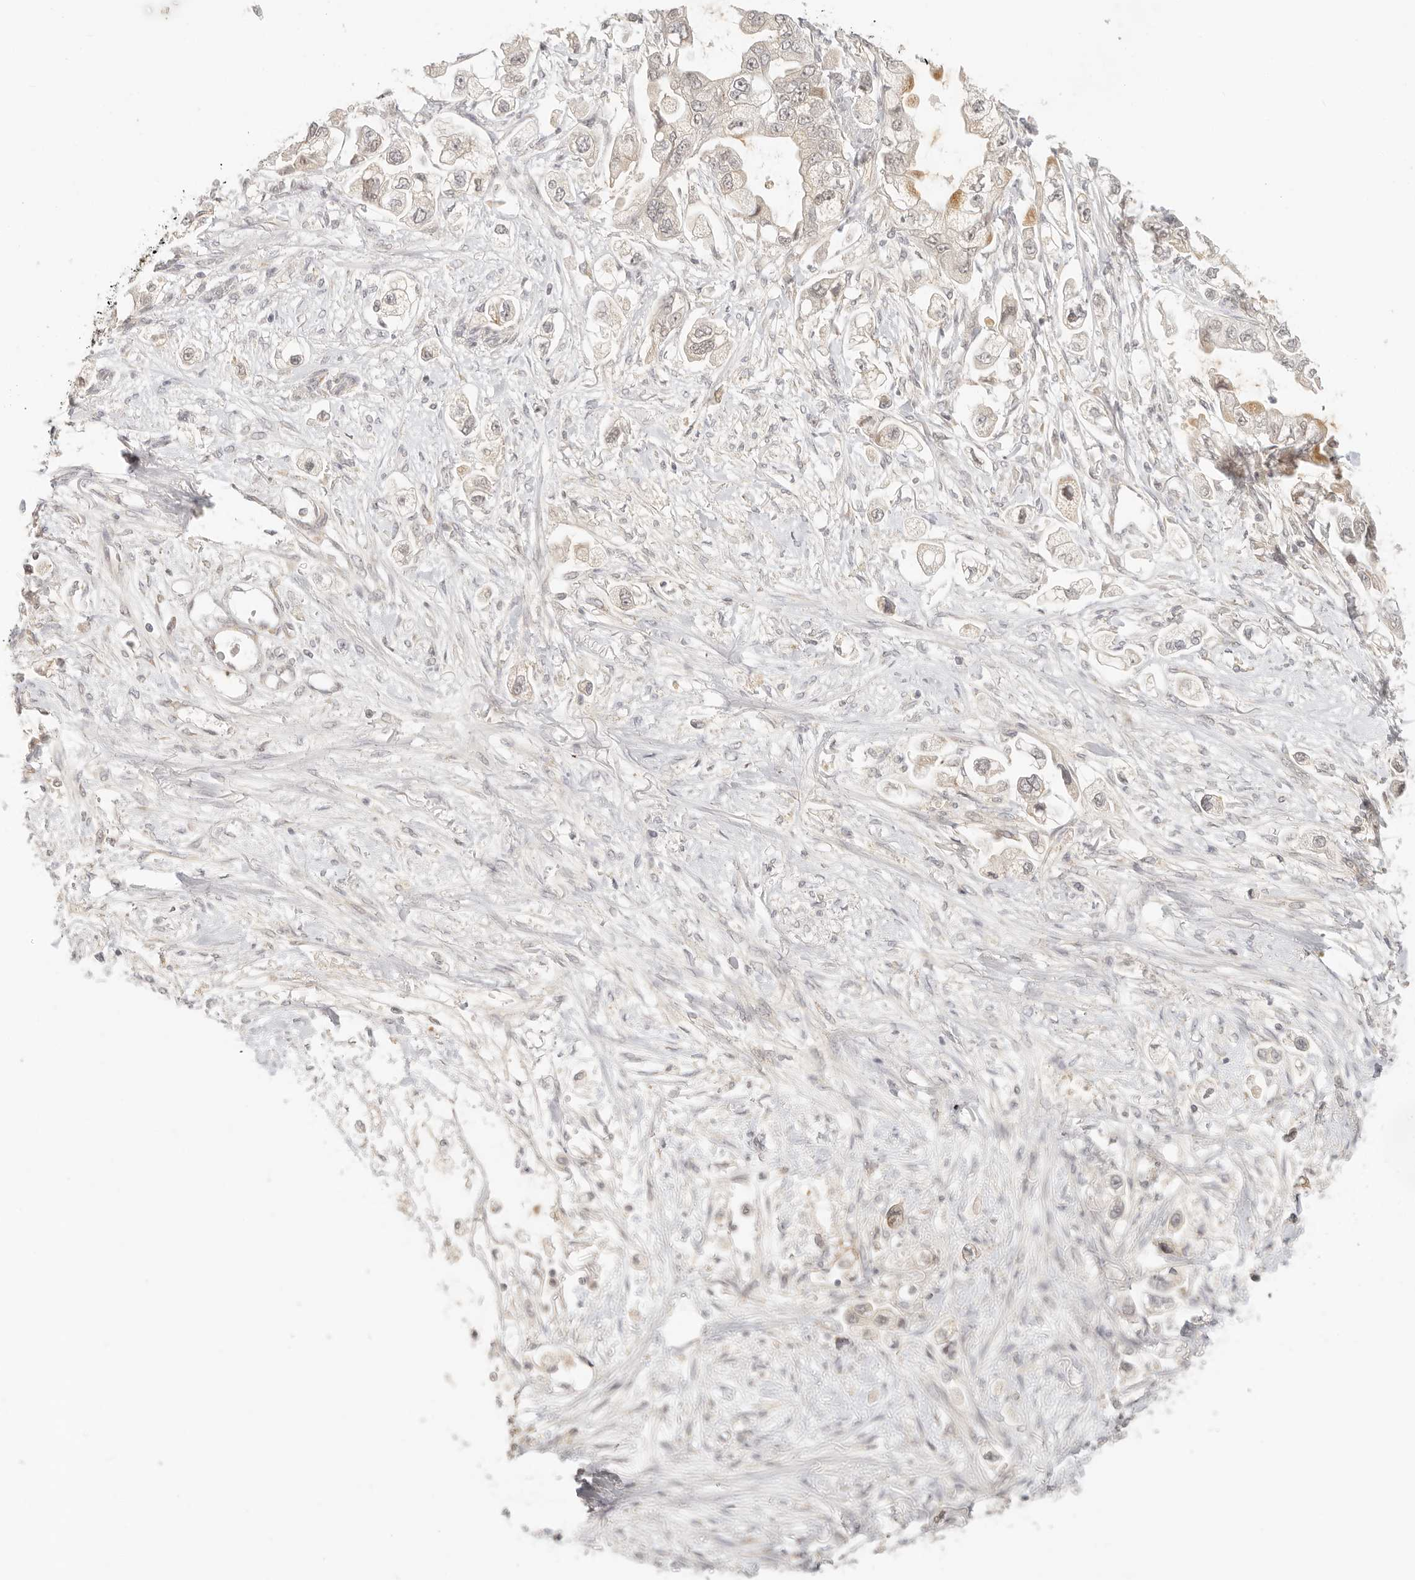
{"staining": {"intensity": "weak", "quantity": "<25%", "location": "cytoplasmic/membranous"}, "tissue": "stomach cancer", "cell_type": "Tumor cells", "image_type": "cancer", "snomed": [{"axis": "morphology", "description": "Adenocarcinoma, NOS"}, {"axis": "topography", "description": "Stomach"}], "caption": "High magnification brightfield microscopy of stomach adenocarcinoma stained with DAB (3,3'-diaminobenzidine) (brown) and counterstained with hematoxylin (blue): tumor cells show no significant positivity.", "gene": "INTS11", "patient": {"sex": "male", "age": 62}}